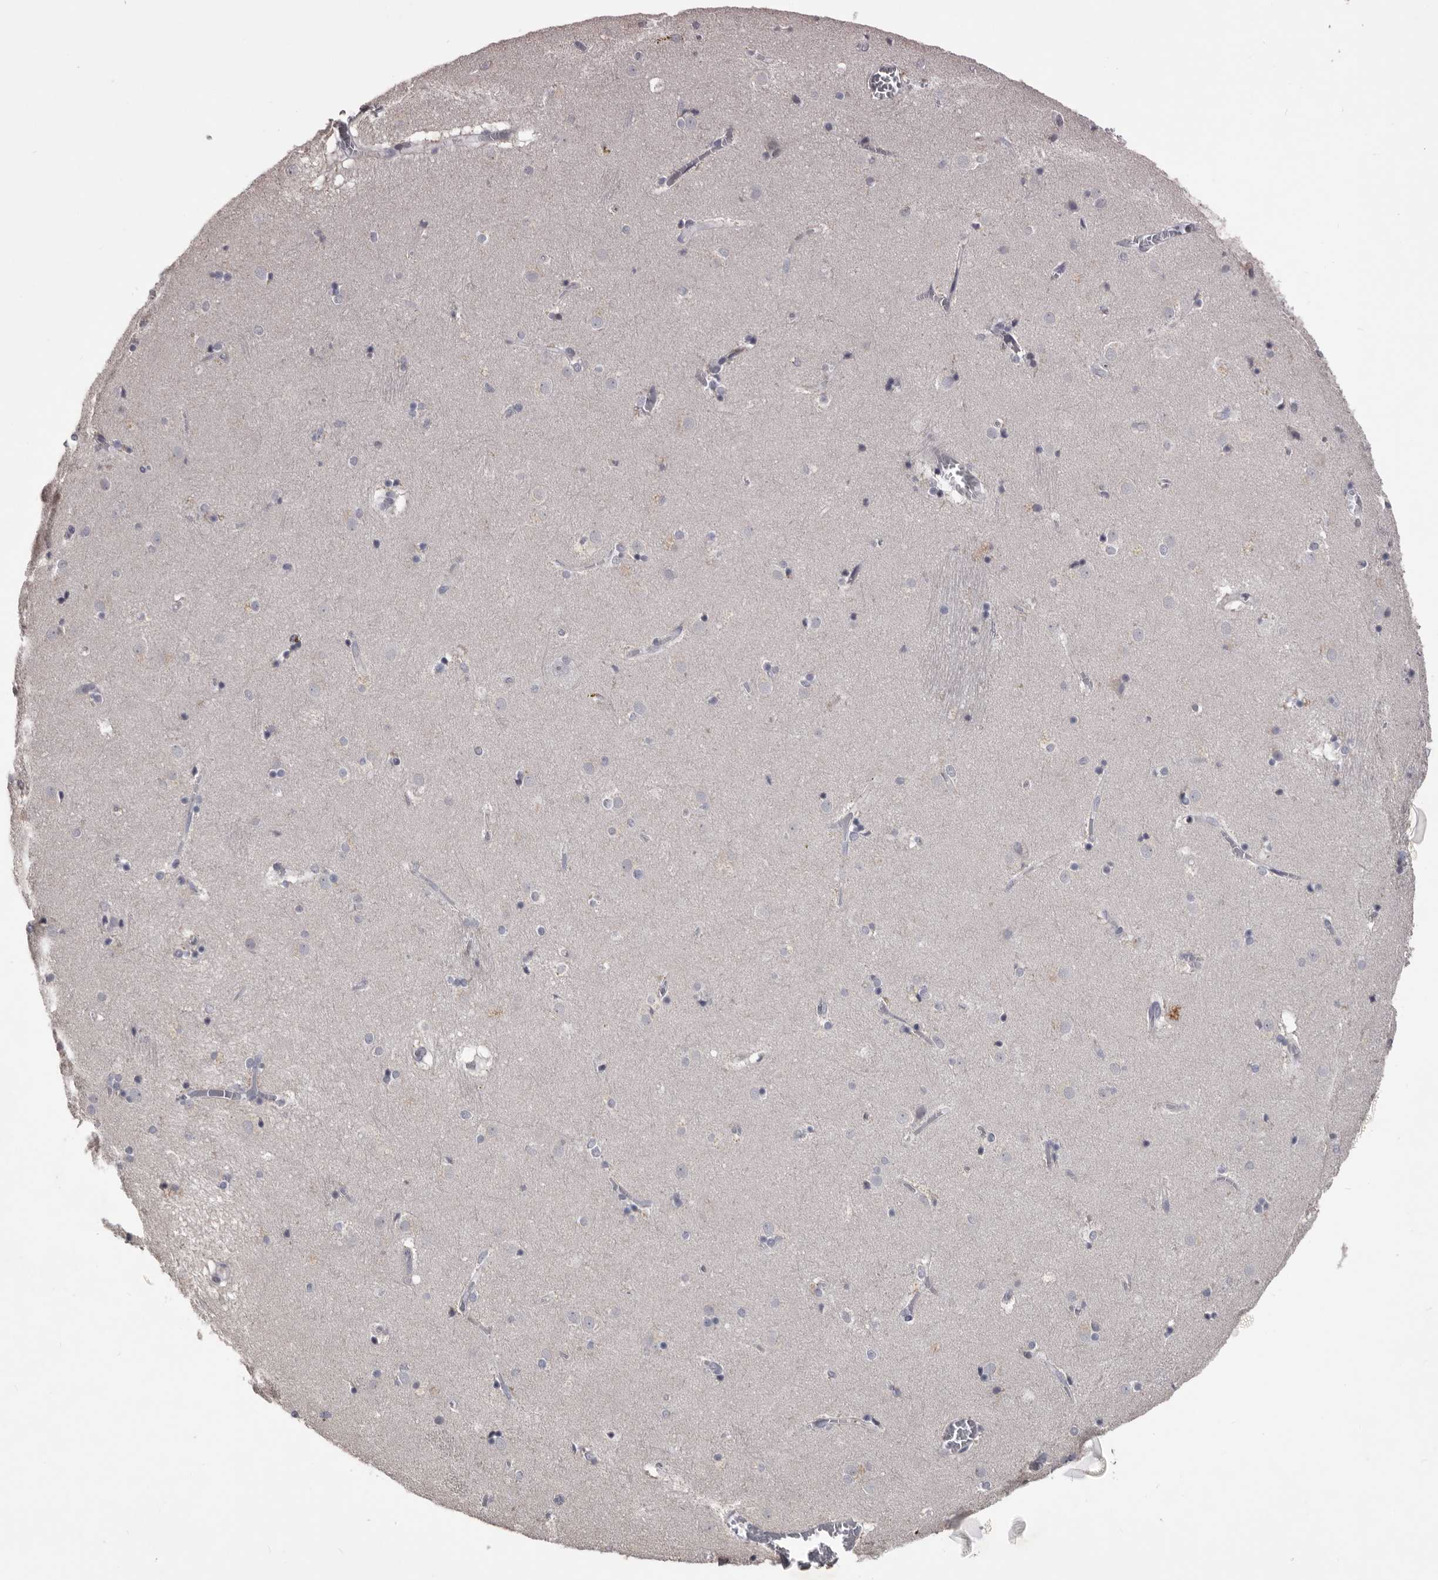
{"staining": {"intensity": "negative", "quantity": "none", "location": "none"}, "tissue": "caudate", "cell_type": "Glial cells", "image_type": "normal", "snomed": [{"axis": "morphology", "description": "Normal tissue, NOS"}, {"axis": "topography", "description": "Lateral ventricle wall"}], "caption": "Protein analysis of benign caudate displays no significant staining in glial cells.", "gene": "LPAR6", "patient": {"sex": "male", "age": 70}}